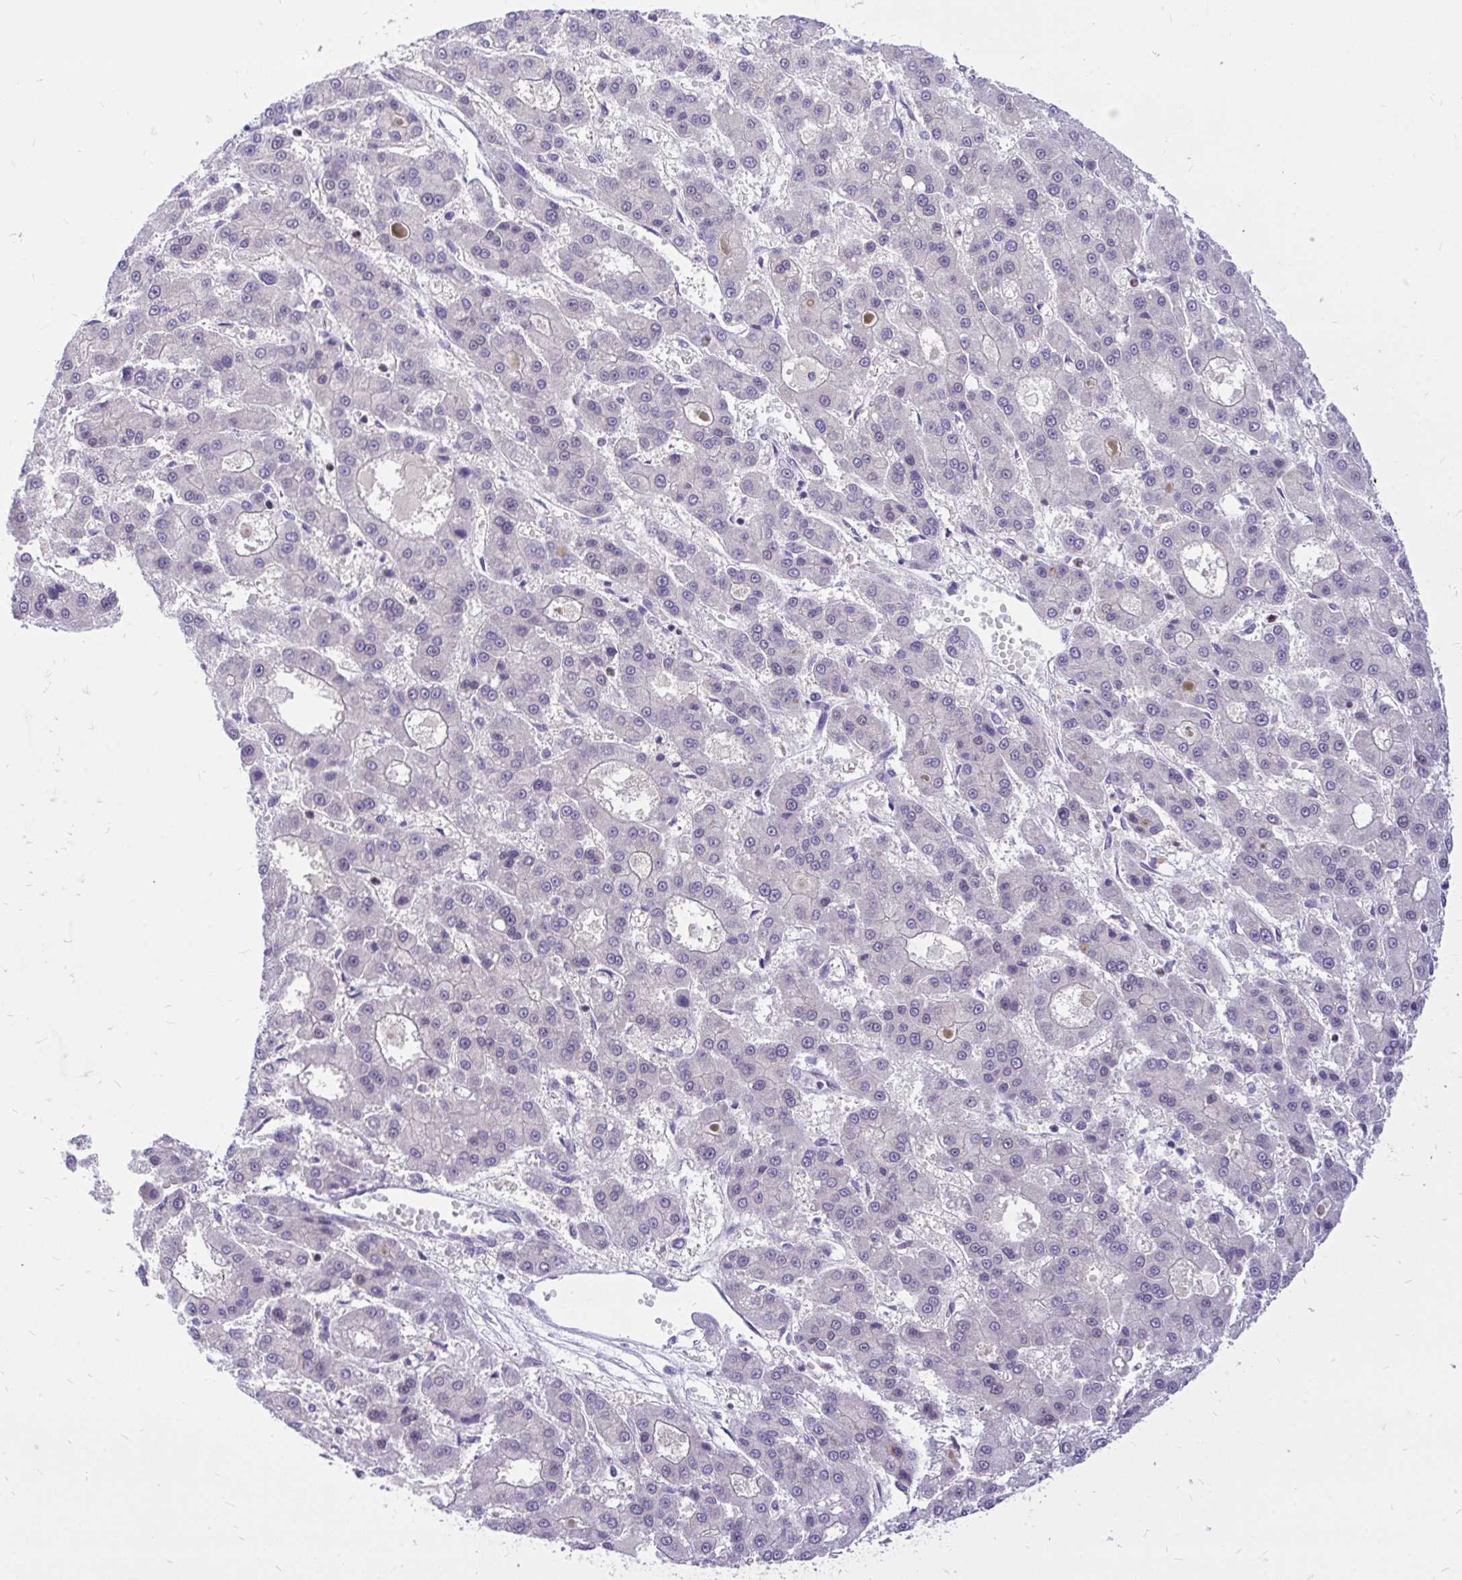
{"staining": {"intensity": "negative", "quantity": "none", "location": "none"}, "tissue": "liver cancer", "cell_type": "Tumor cells", "image_type": "cancer", "snomed": [{"axis": "morphology", "description": "Carcinoma, Hepatocellular, NOS"}, {"axis": "topography", "description": "Liver"}], "caption": "High magnification brightfield microscopy of liver hepatocellular carcinoma stained with DAB (3,3'-diaminobenzidine) (brown) and counterstained with hematoxylin (blue): tumor cells show no significant expression.", "gene": "CXCL8", "patient": {"sex": "male", "age": 70}}